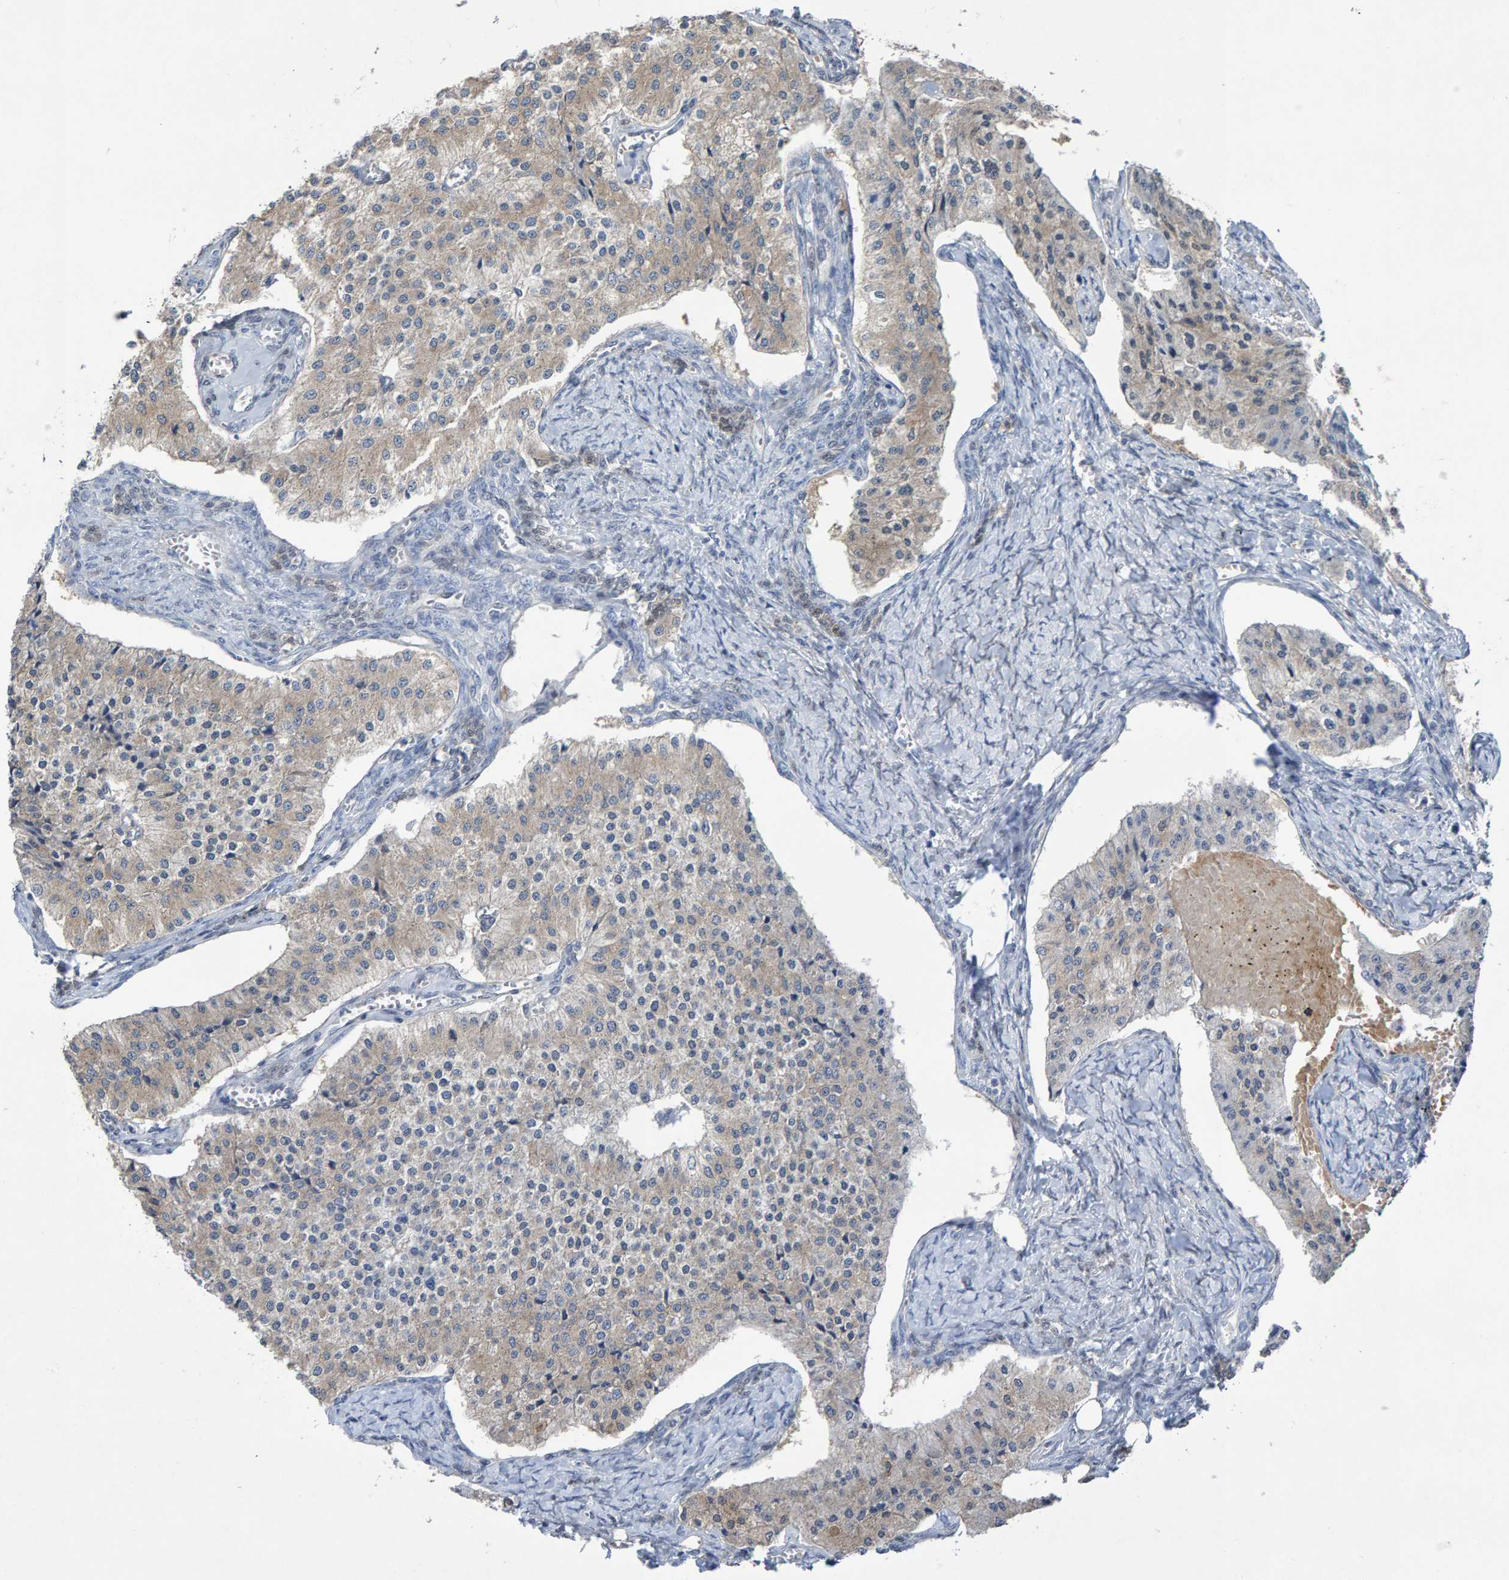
{"staining": {"intensity": "weak", "quantity": ">75%", "location": "cytoplasmic/membranous"}, "tissue": "carcinoid", "cell_type": "Tumor cells", "image_type": "cancer", "snomed": [{"axis": "morphology", "description": "Carcinoid, malignant, NOS"}, {"axis": "topography", "description": "Colon"}], "caption": "Tumor cells exhibit weak cytoplasmic/membranous expression in about >75% of cells in carcinoid (malignant). Nuclei are stained in blue.", "gene": "ALAD", "patient": {"sex": "female", "age": 52}}